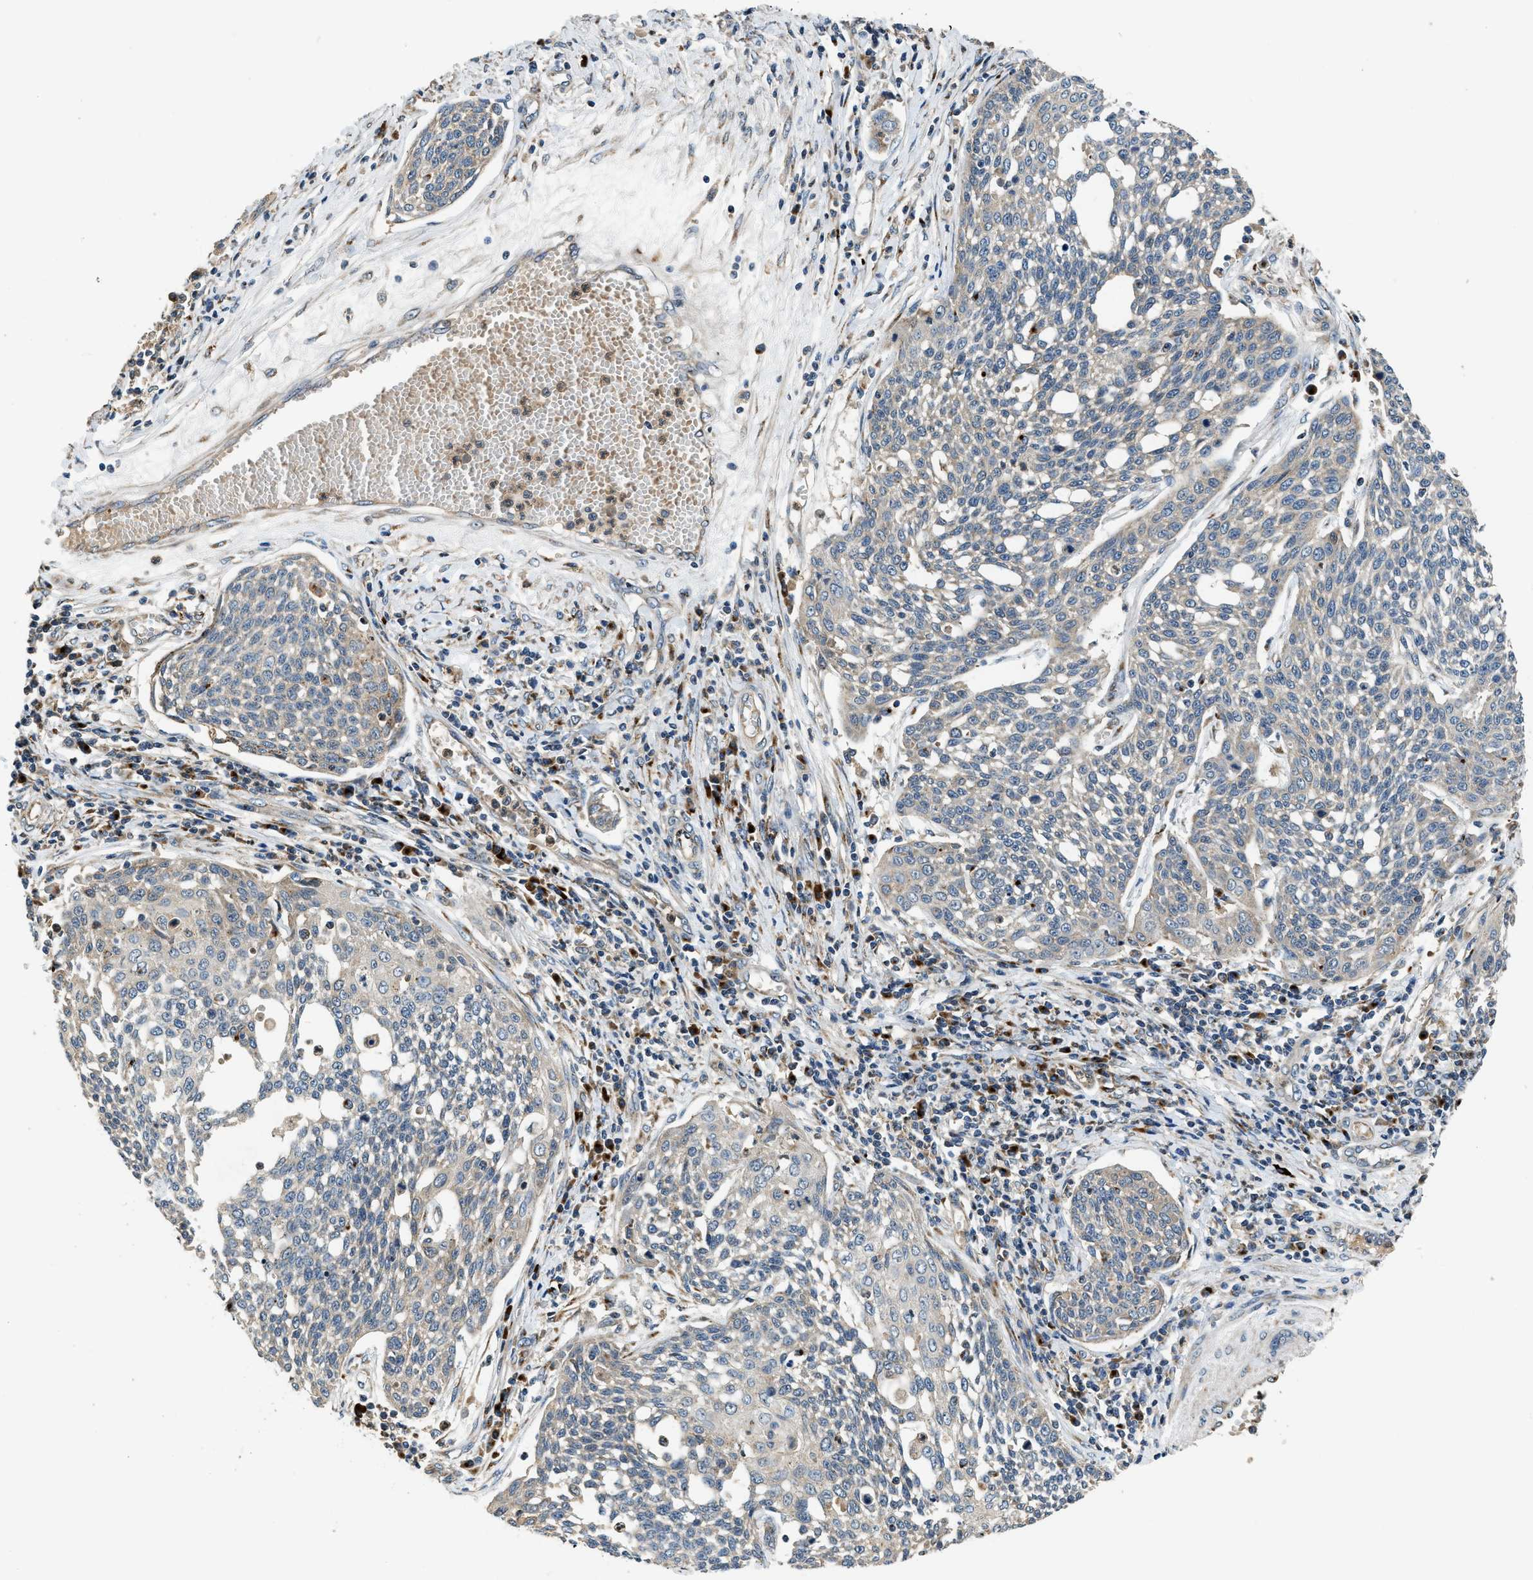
{"staining": {"intensity": "weak", "quantity": "25%-75%", "location": "cytoplasmic/membranous"}, "tissue": "cervical cancer", "cell_type": "Tumor cells", "image_type": "cancer", "snomed": [{"axis": "morphology", "description": "Squamous cell carcinoma, NOS"}, {"axis": "topography", "description": "Cervix"}], "caption": "DAB (3,3'-diaminobenzidine) immunohistochemical staining of cervical cancer (squamous cell carcinoma) exhibits weak cytoplasmic/membranous protein positivity in about 25%-75% of tumor cells.", "gene": "FUT8", "patient": {"sex": "female", "age": 34}}